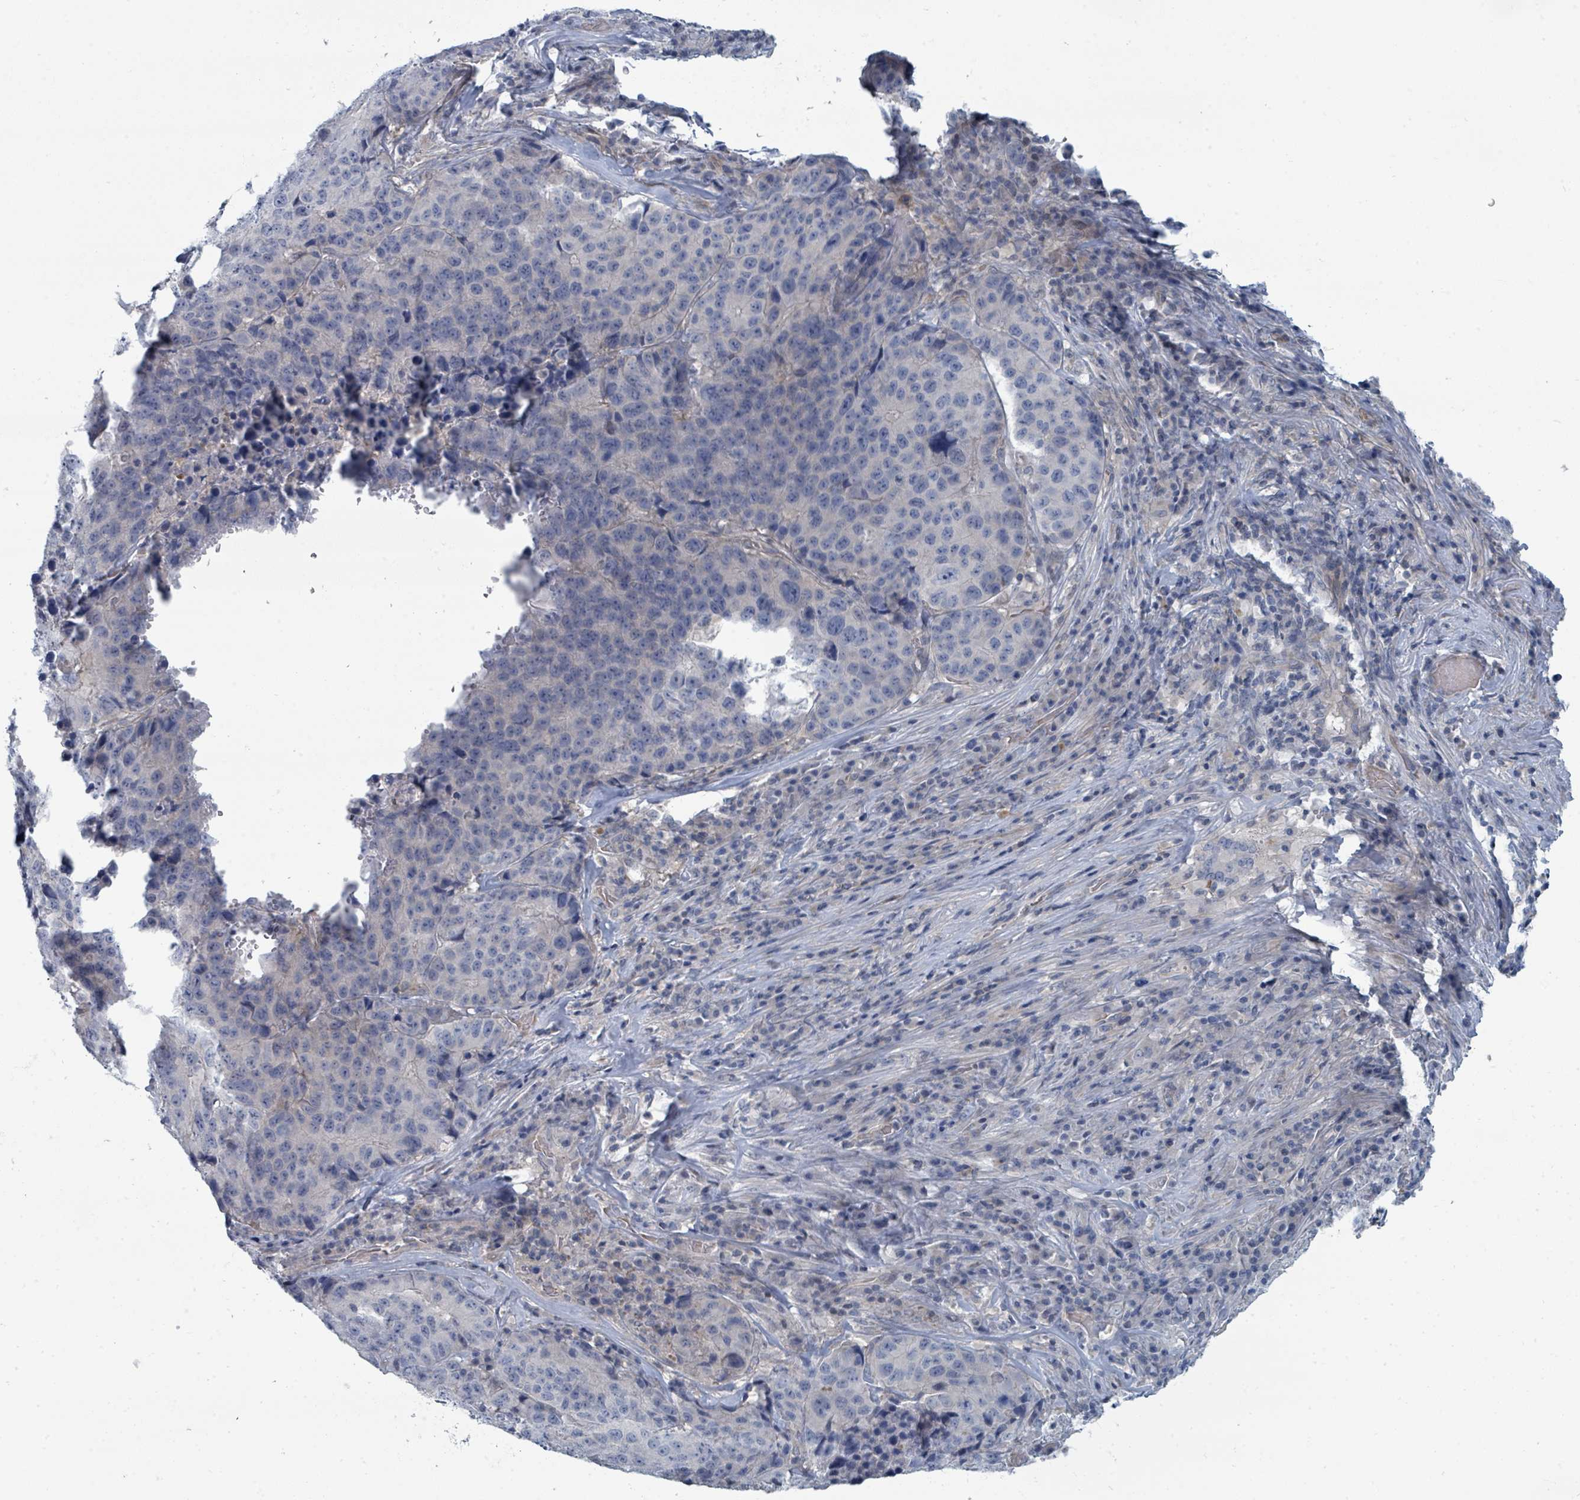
{"staining": {"intensity": "negative", "quantity": "none", "location": "none"}, "tissue": "stomach cancer", "cell_type": "Tumor cells", "image_type": "cancer", "snomed": [{"axis": "morphology", "description": "Adenocarcinoma, NOS"}, {"axis": "topography", "description": "Stomach"}], "caption": "Protein analysis of adenocarcinoma (stomach) shows no significant positivity in tumor cells.", "gene": "SLC25A45", "patient": {"sex": "male", "age": 71}}